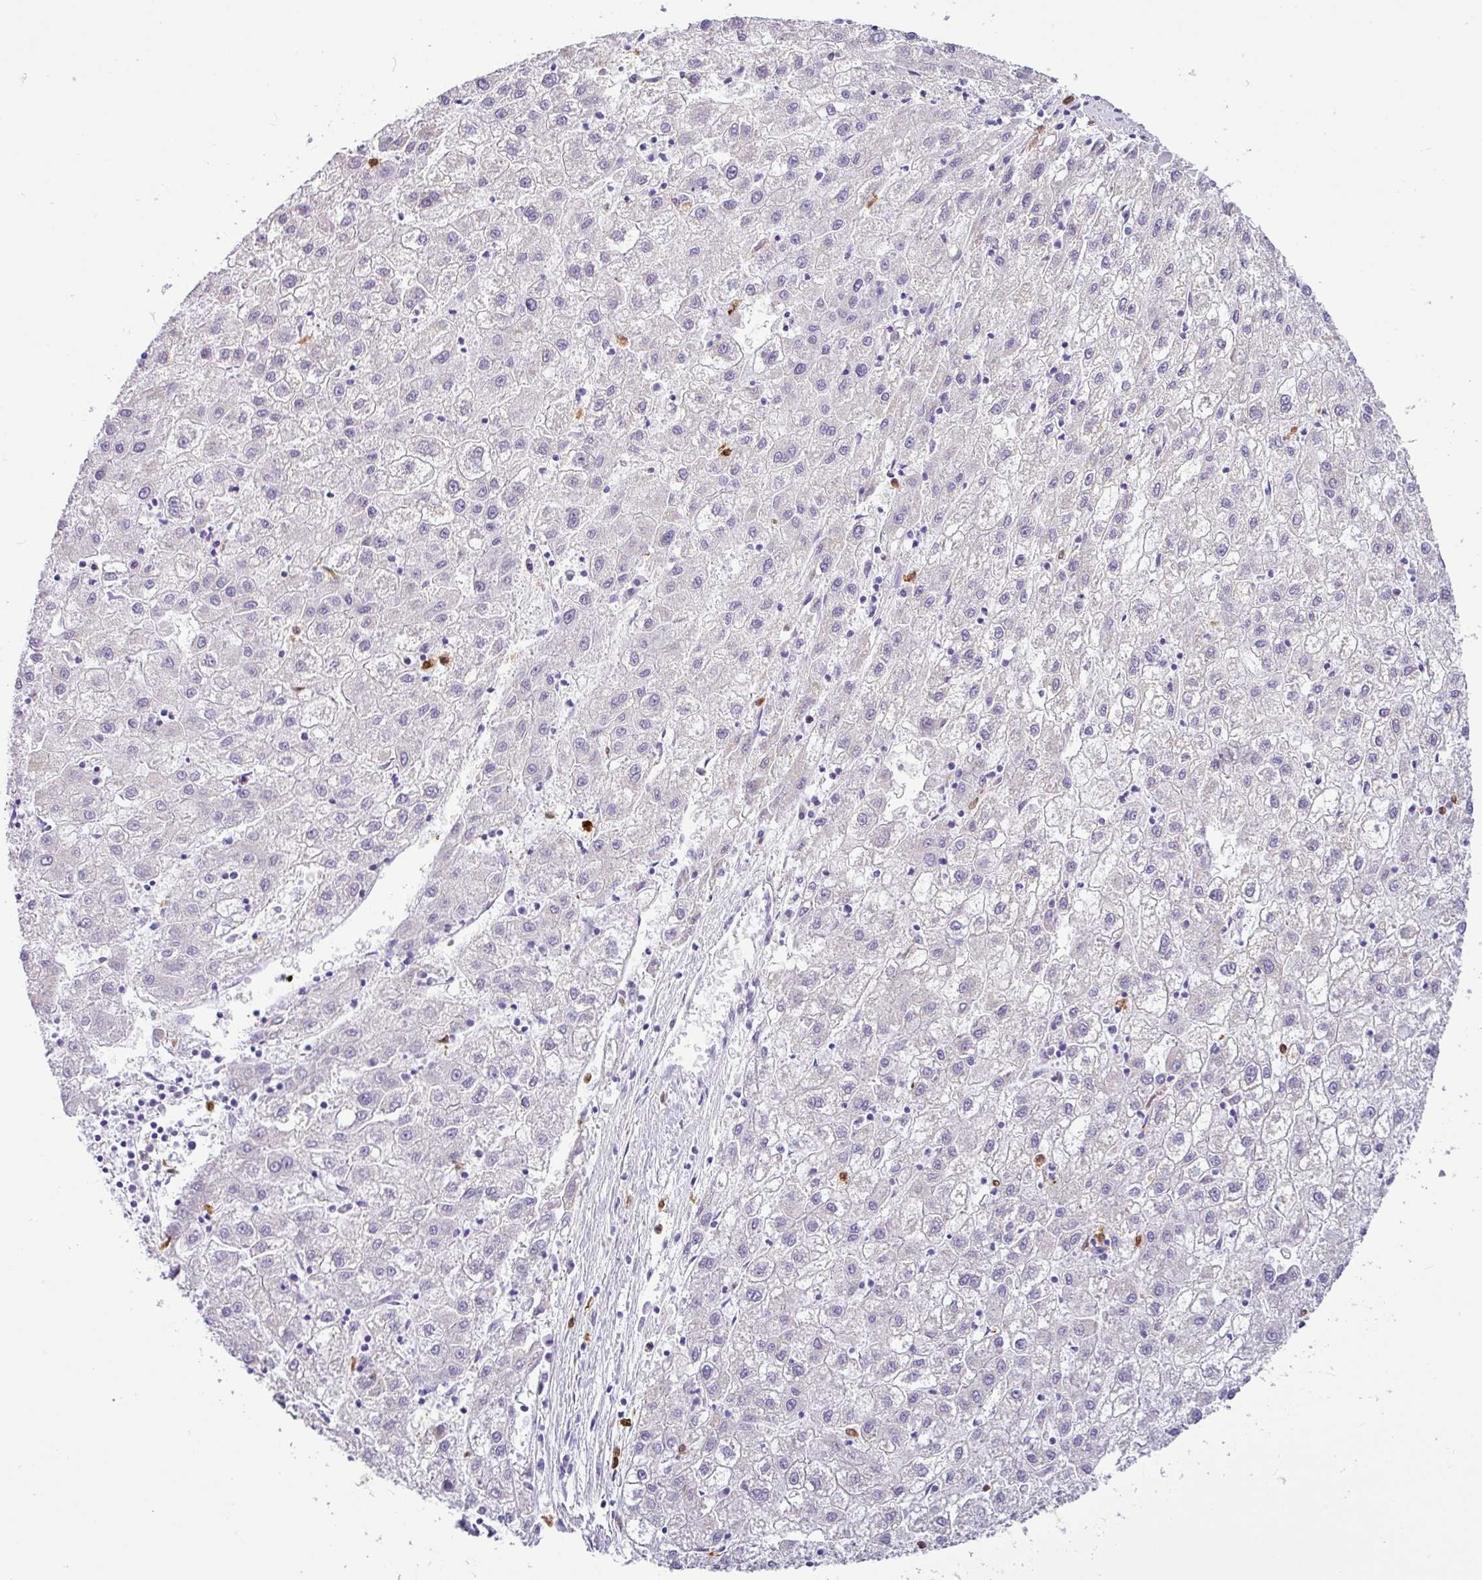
{"staining": {"intensity": "negative", "quantity": "none", "location": "none"}, "tissue": "liver cancer", "cell_type": "Tumor cells", "image_type": "cancer", "snomed": [{"axis": "morphology", "description": "Carcinoma, Hepatocellular, NOS"}, {"axis": "topography", "description": "Liver"}], "caption": "Immunohistochemistry image of human liver cancer stained for a protein (brown), which shows no staining in tumor cells. (Immunohistochemistry, brightfield microscopy, high magnification).", "gene": "SH2D3C", "patient": {"sex": "male", "age": 72}}